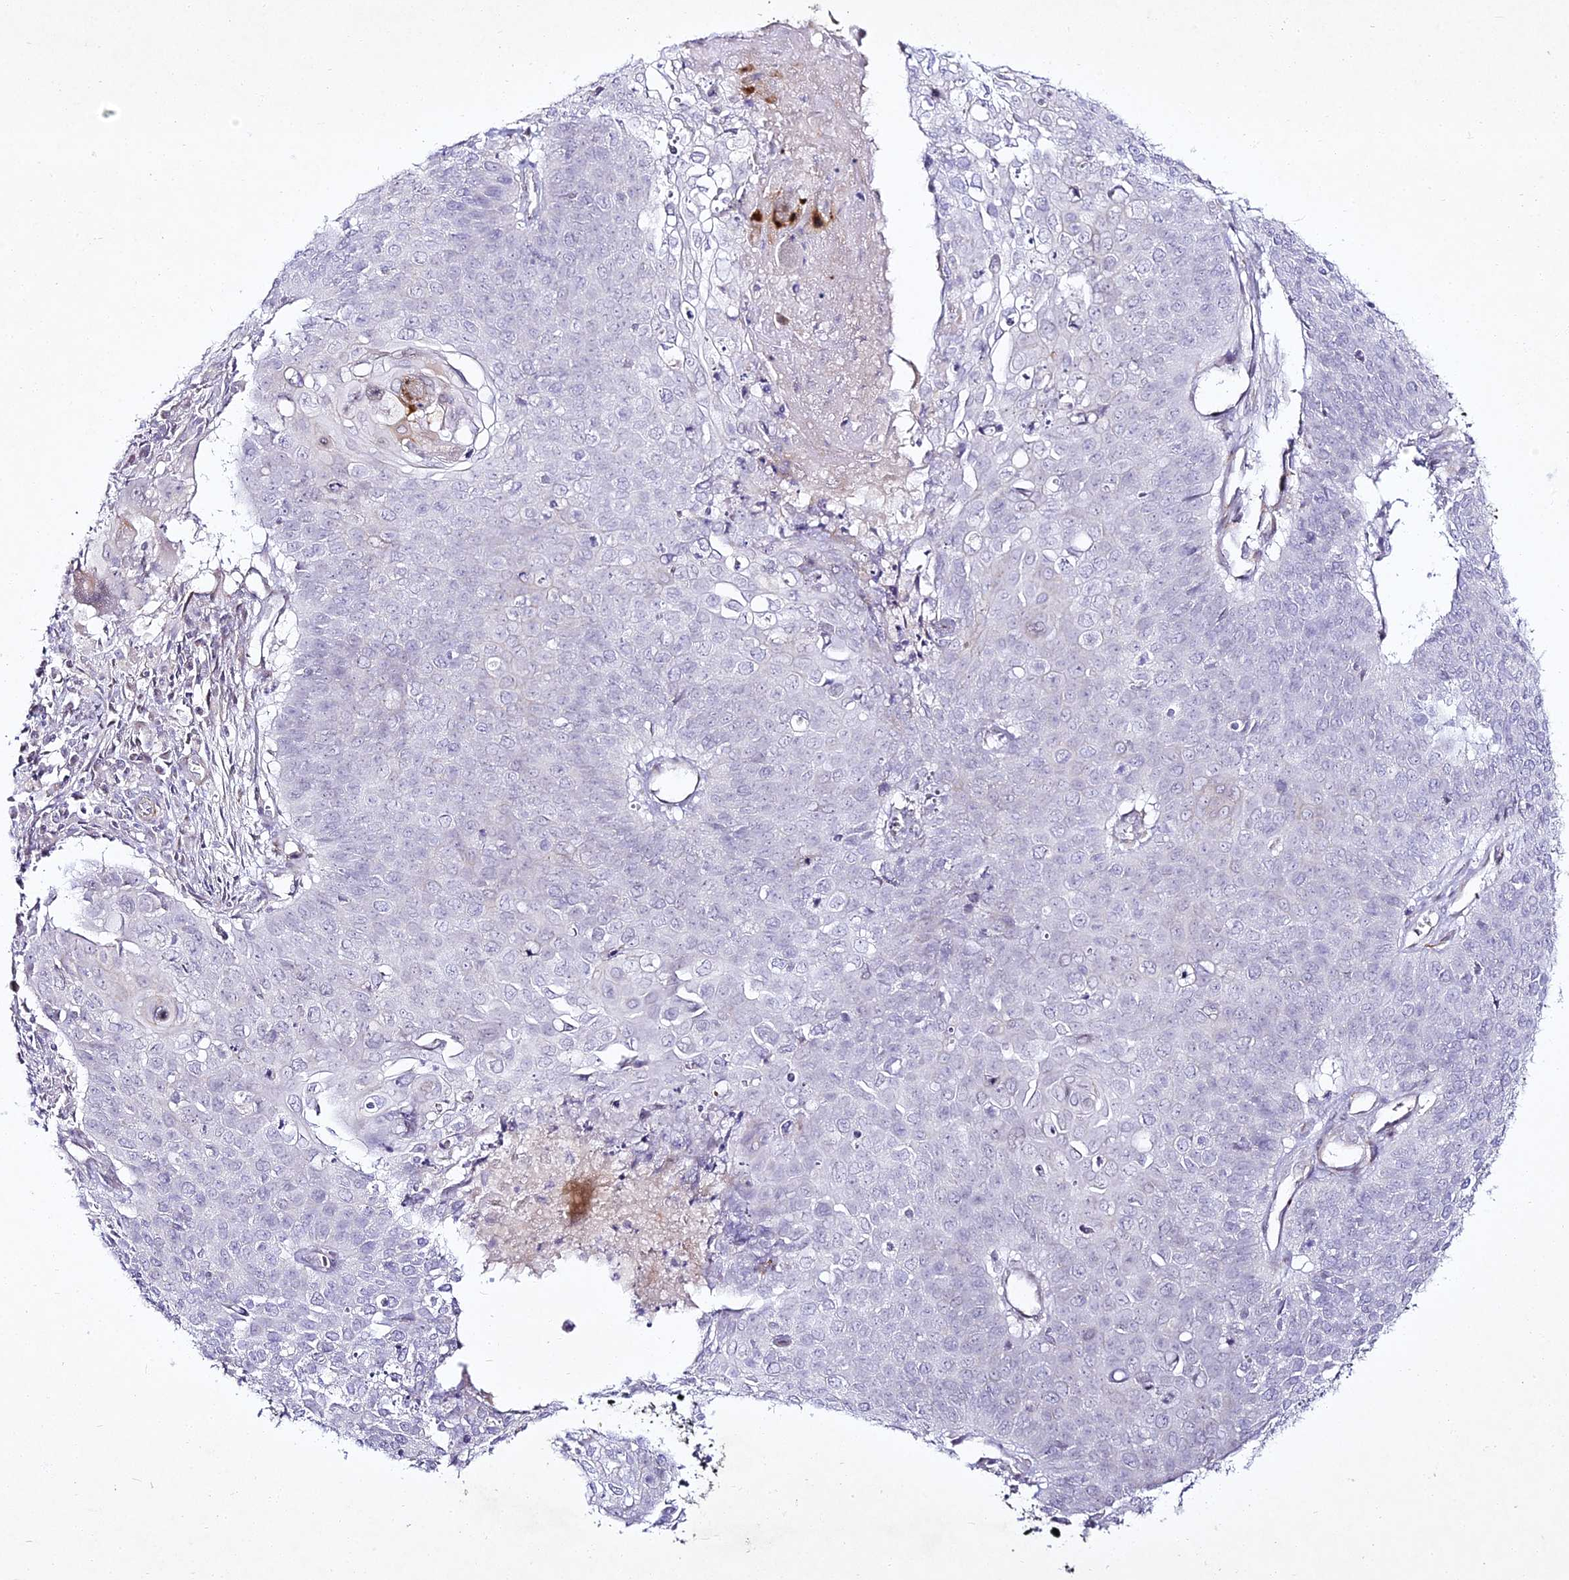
{"staining": {"intensity": "negative", "quantity": "none", "location": "none"}, "tissue": "cervical cancer", "cell_type": "Tumor cells", "image_type": "cancer", "snomed": [{"axis": "morphology", "description": "Squamous cell carcinoma, NOS"}, {"axis": "topography", "description": "Cervix"}], "caption": "Immunohistochemistry of cervical cancer (squamous cell carcinoma) exhibits no staining in tumor cells.", "gene": "ALPG", "patient": {"sex": "female", "age": 39}}